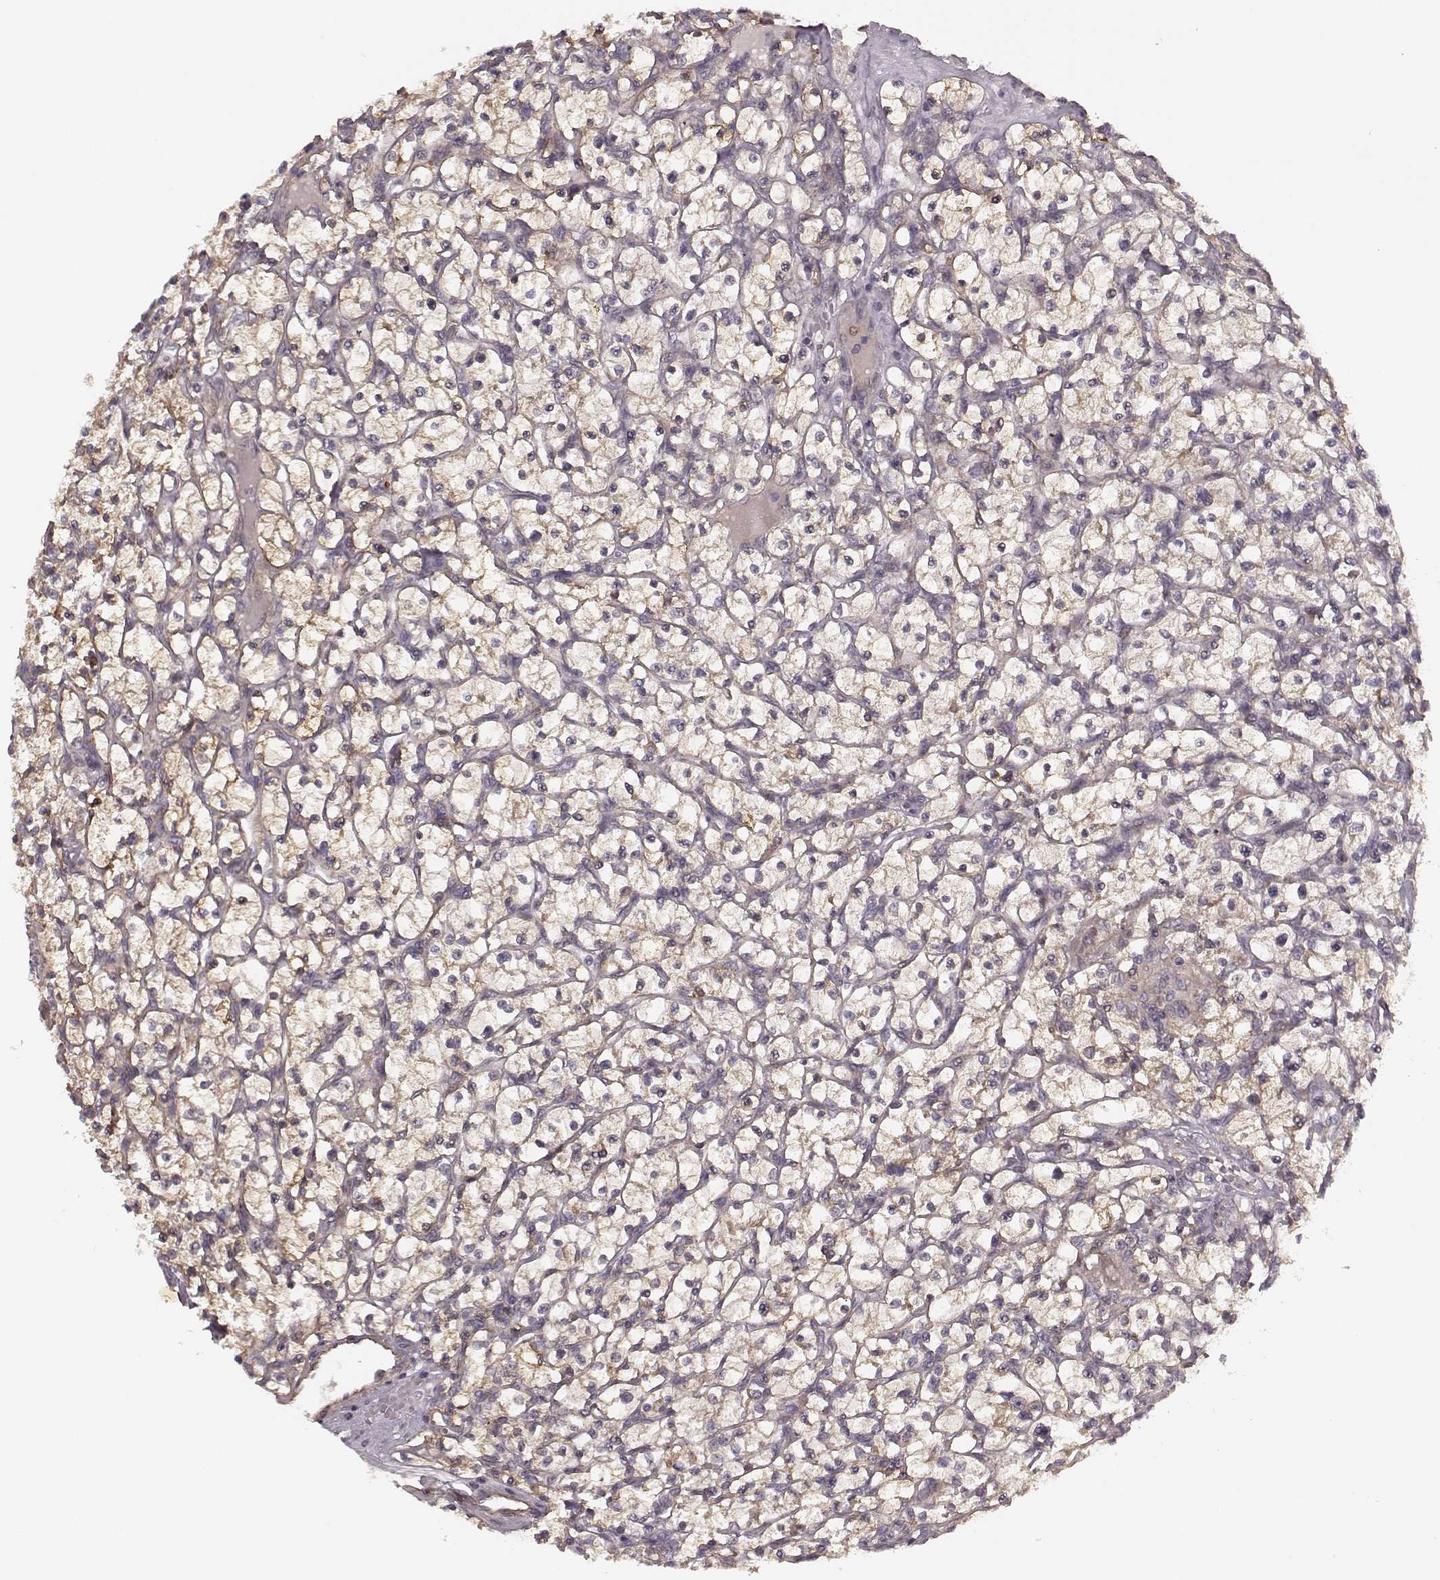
{"staining": {"intensity": "weak", "quantity": "25%-75%", "location": "cytoplasmic/membranous"}, "tissue": "renal cancer", "cell_type": "Tumor cells", "image_type": "cancer", "snomed": [{"axis": "morphology", "description": "Adenocarcinoma, NOS"}, {"axis": "topography", "description": "Kidney"}], "caption": "Human renal adenocarcinoma stained for a protein (brown) shows weak cytoplasmic/membranous positive positivity in approximately 25%-75% of tumor cells.", "gene": "MTR", "patient": {"sex": "female", "age": 64}}